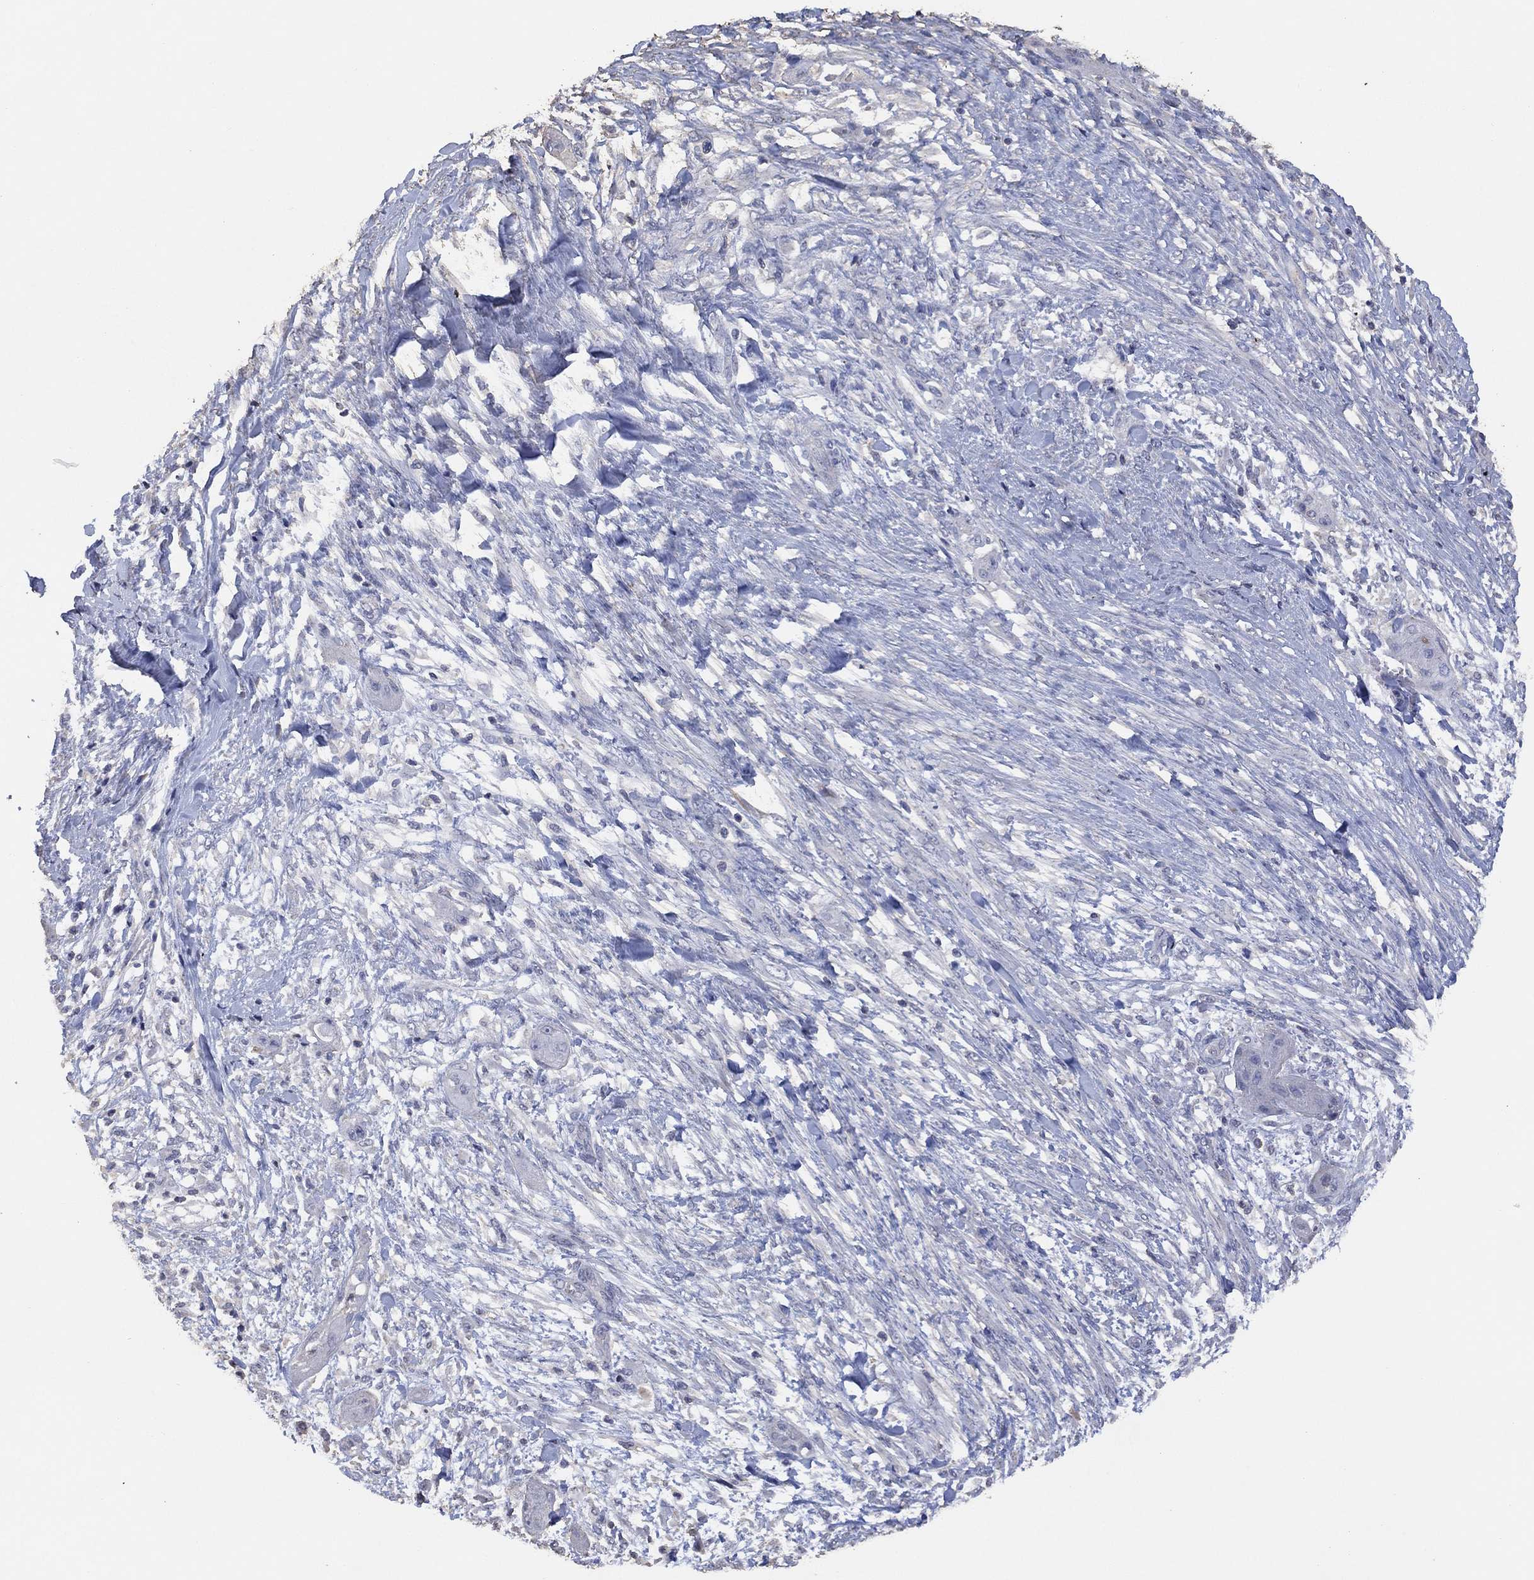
{"staining": {"intensity": "negative", "quantity": "none", "location": "none"}, "tissue": "skin cancer", "cell_type": "Tumor cells", "image_type": "cancer", "snomed": [{"axis": "morphology", "description": "Squamous cell carcinoma, NOS"}, {"axis": "topography", "description": "Skin"}], "caption": "Skin cancer stained for a protein using IHC exhibits no staining tumor cells.", "gene": "ADPRHL1", "patient": {"sex": "male", "age": 62}}